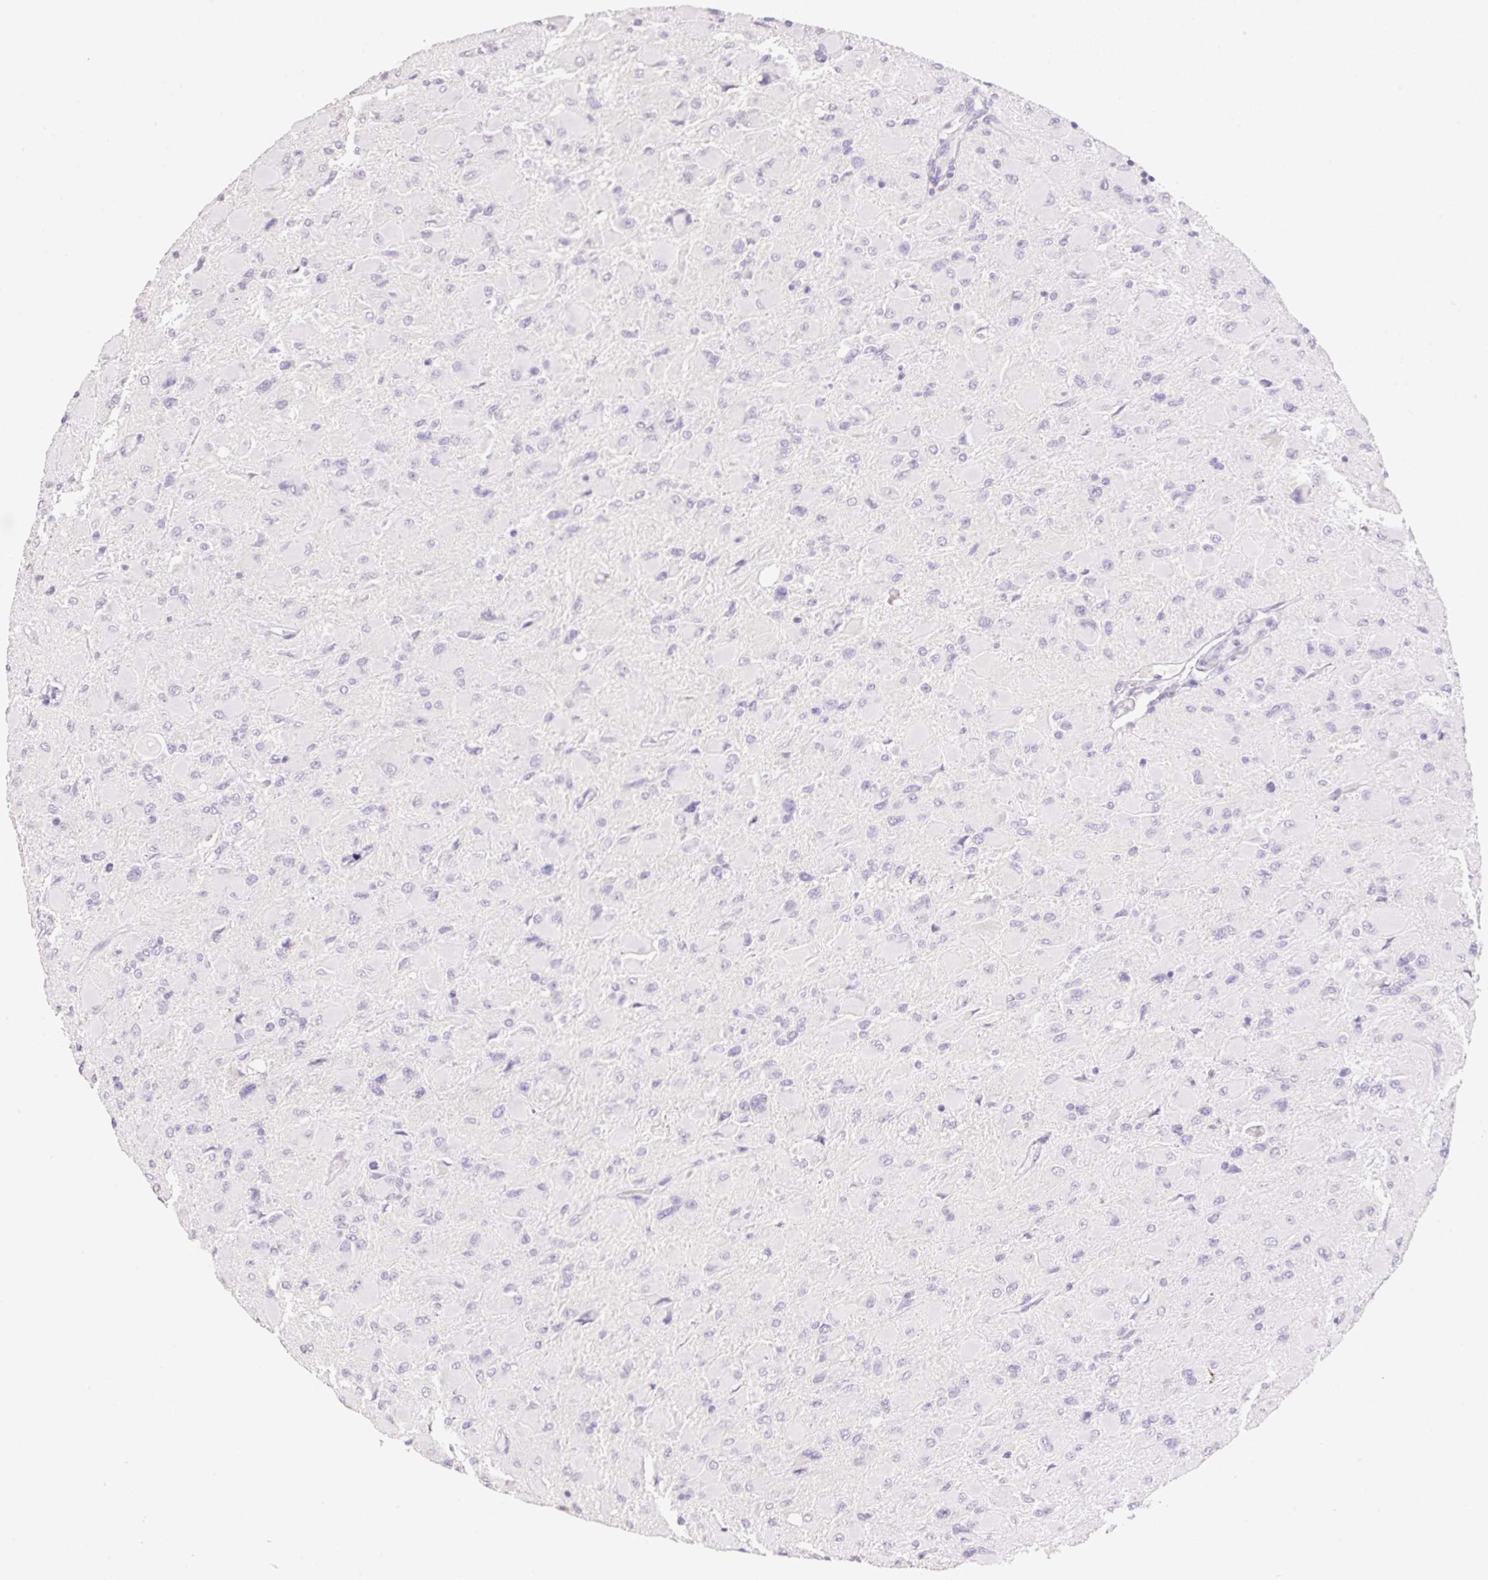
{"staining": {"intensity": "negative", "quantity": "none", "location": "none"}, "tissue": "glioma", "cell_type": "Tumor cells", "image_type": "cancer", "snomed": [{"axis": "morphology", "description": "Glioma, malignant, High grade"}, {"axis": "topography", "description": "Cerebral cortex"}], "caption": "DAB (3,3'-diaminobenzidine) immunohistochemical staining of human glioma displays no significant positivity in tumor cells.", "gene": "HCRTR2", "patient": {"sex": "female", "age": 36}}